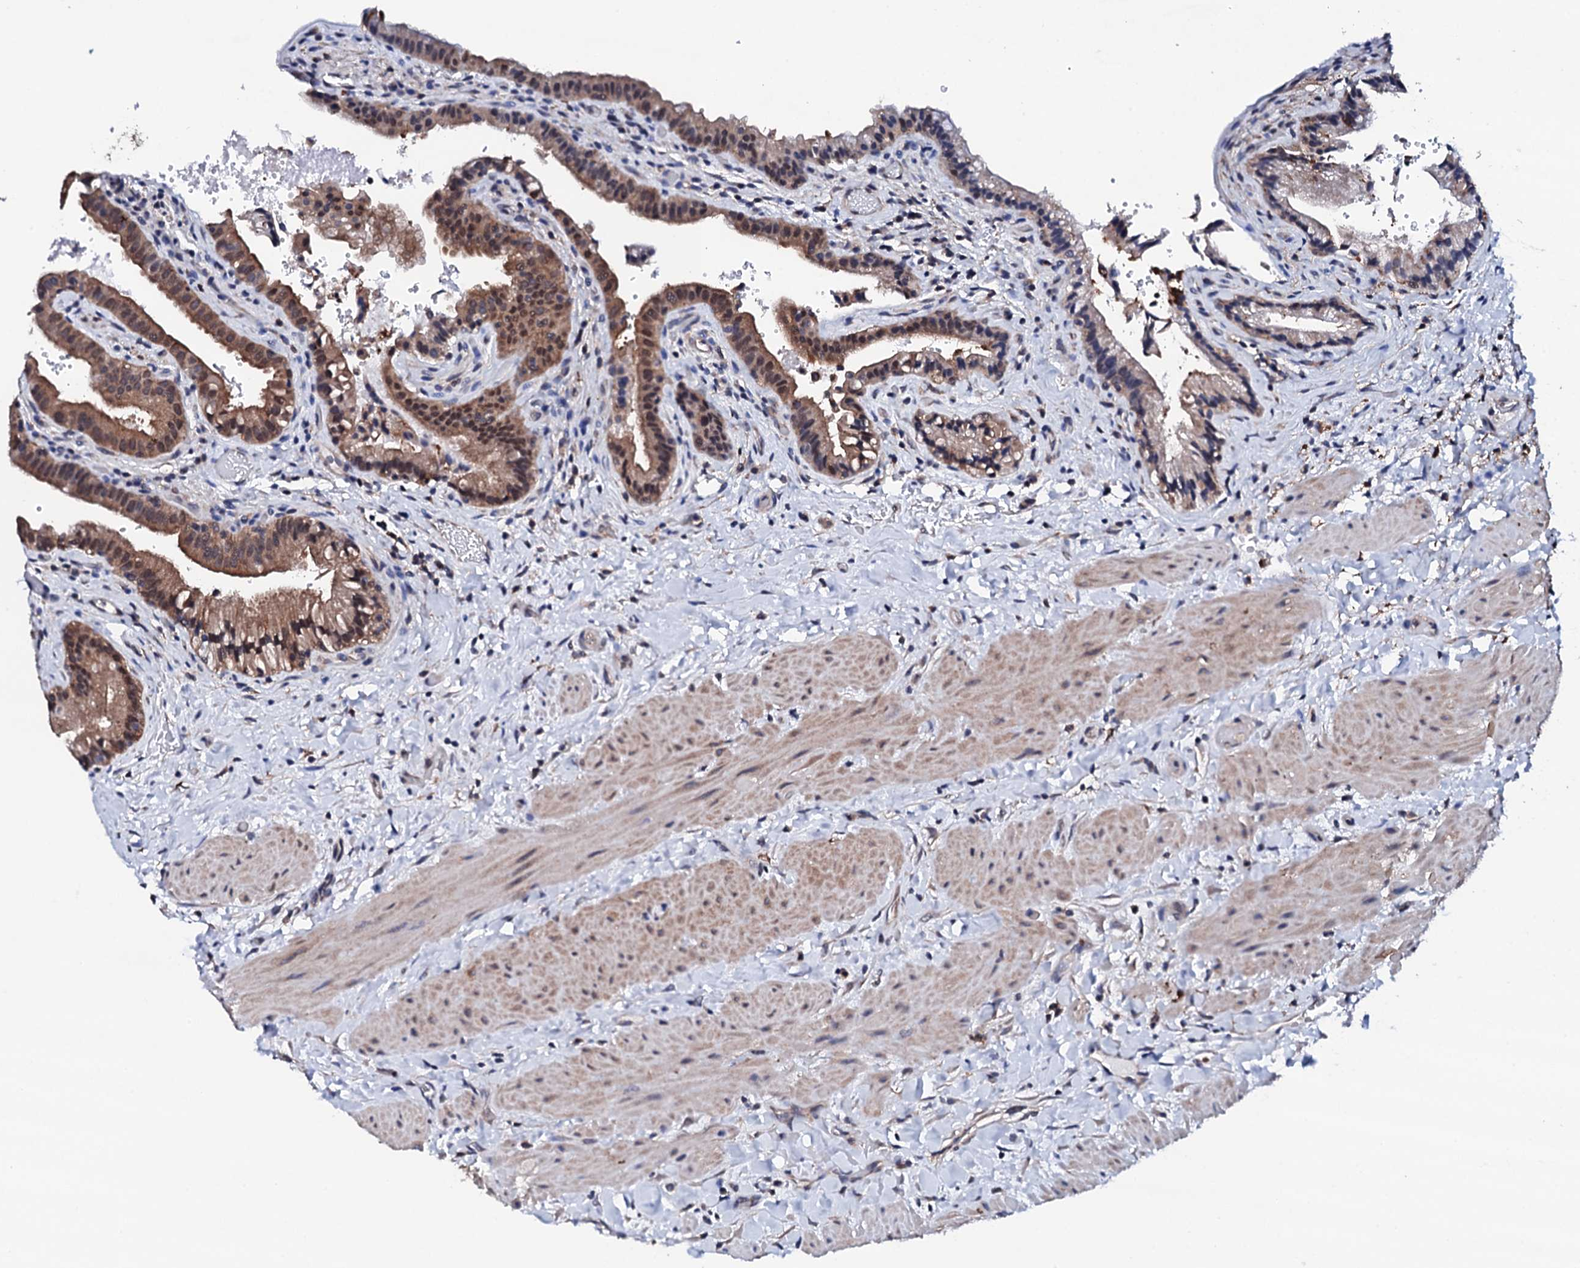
{"staining": {"intensity": "moderate", "quantity": ">75%", "location": "cytoplasmic/membranous,nuclear"}, "tissue": "gallbladder", "cell_type": "Glandular cells", "image_type": "normal", "snomed": [{"axis": "morphology", "description": "Normal tissue, NOS"}, {"axis": "topography", "description": "Gallbladder"}], "caption": "Glandular cells demonstrate medium levels of moderate cytoplasmic/membranous,nuclear staining in approximately >75% of cells in normal human gallbladder.", "gene": "EDC3", "patient": {"sex": "male", "age": 24}}